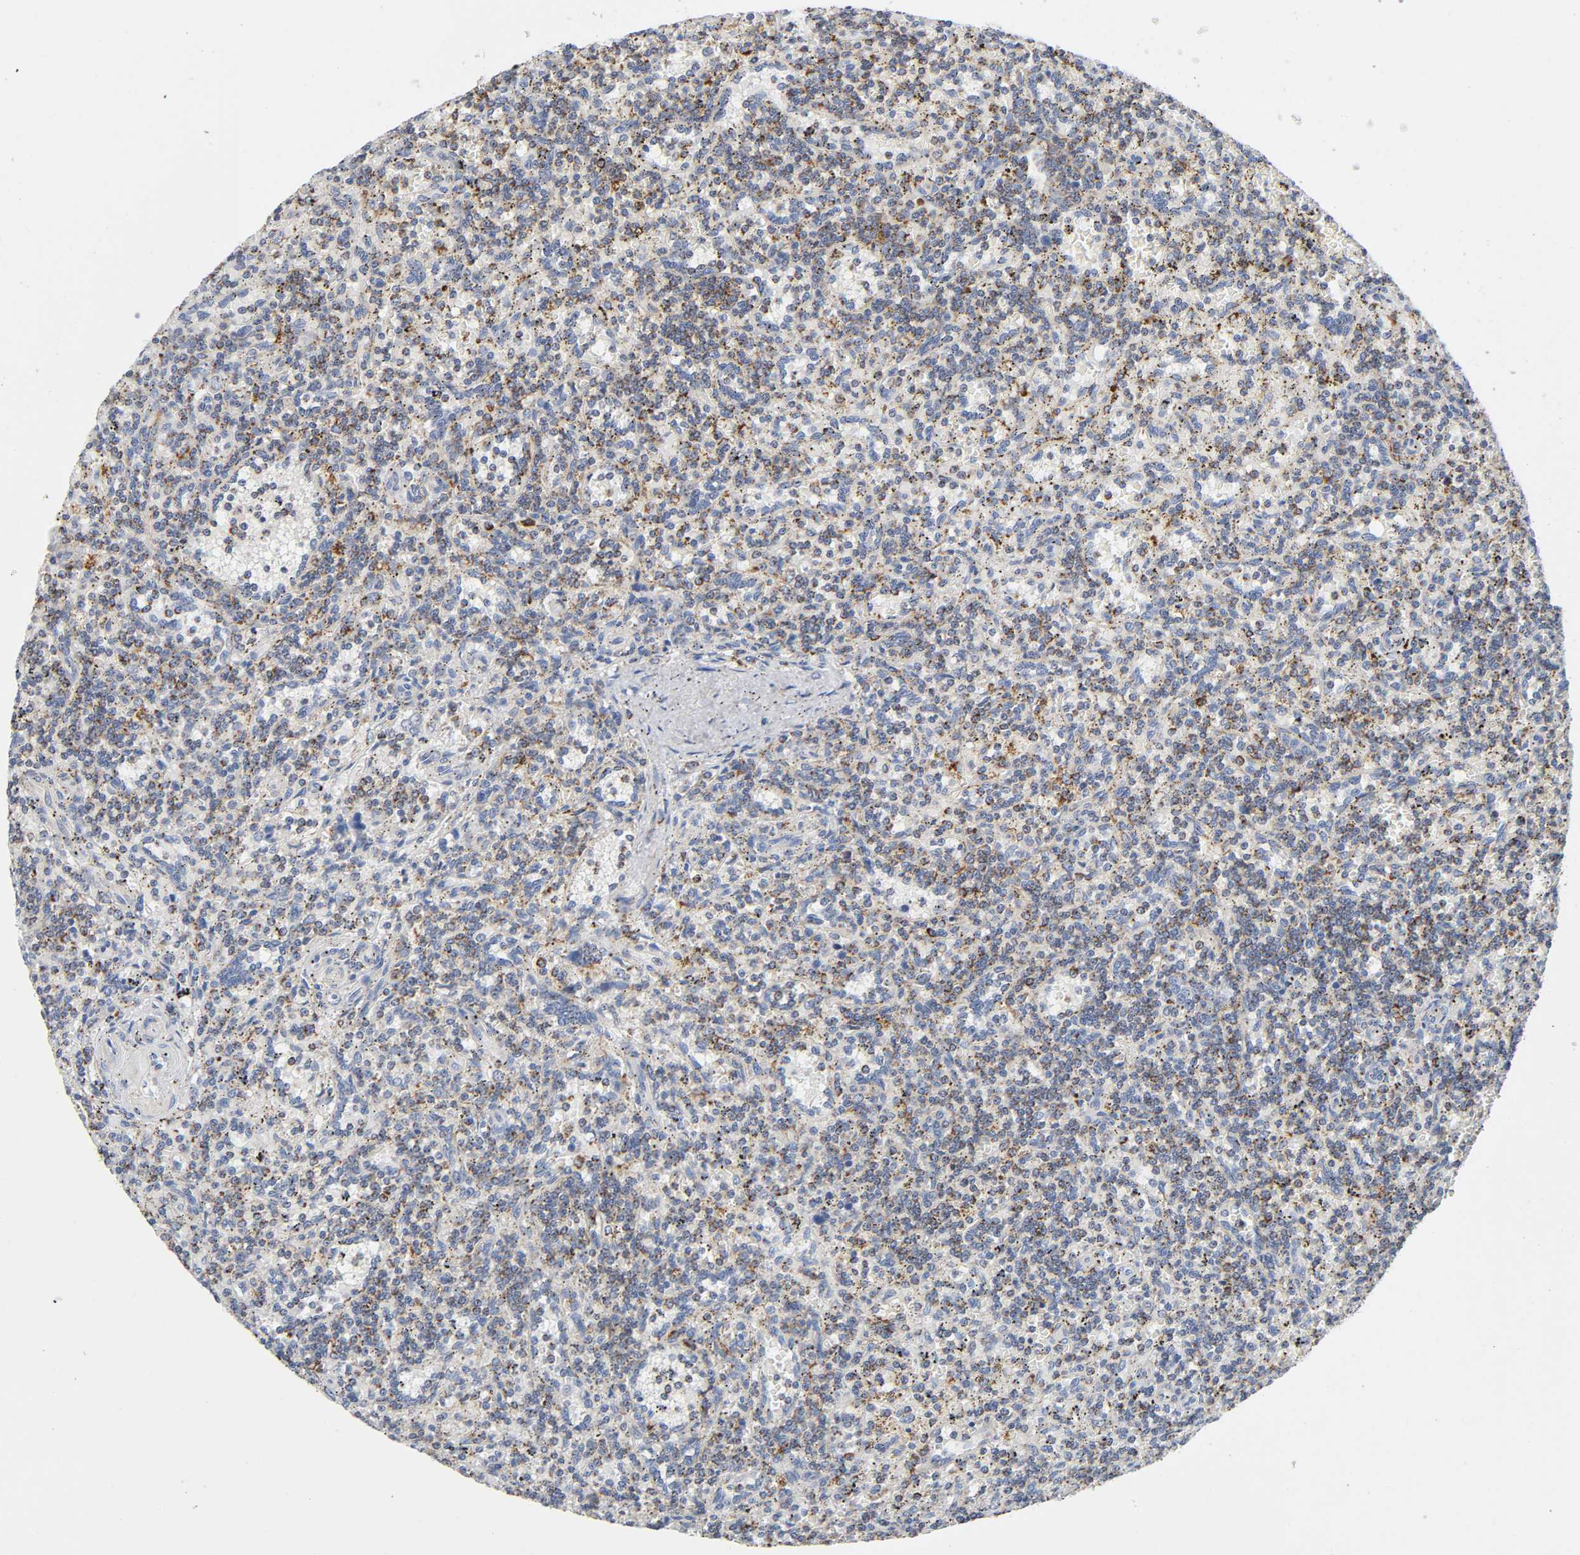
{"staining": {"intensity": "strong", "quantity": ">75%", "location": "cytoplasmic/membranous"}, "tissue": "lymphoma", "cell_type": "Tumor cells", "image_type": "cancer", "snomed": [{"axis": "morphology", "description": "Malignant lymphoma, non-Hodgkin's type, Low grade"}, {"axis": "topography", "description": "Spleen"}], "caption": "Lymphoma stained with a protein marker demonstrates strong staining in tumor cells.", "gene": "BAK1", "patient": {"sex": "male", "age": 73}}